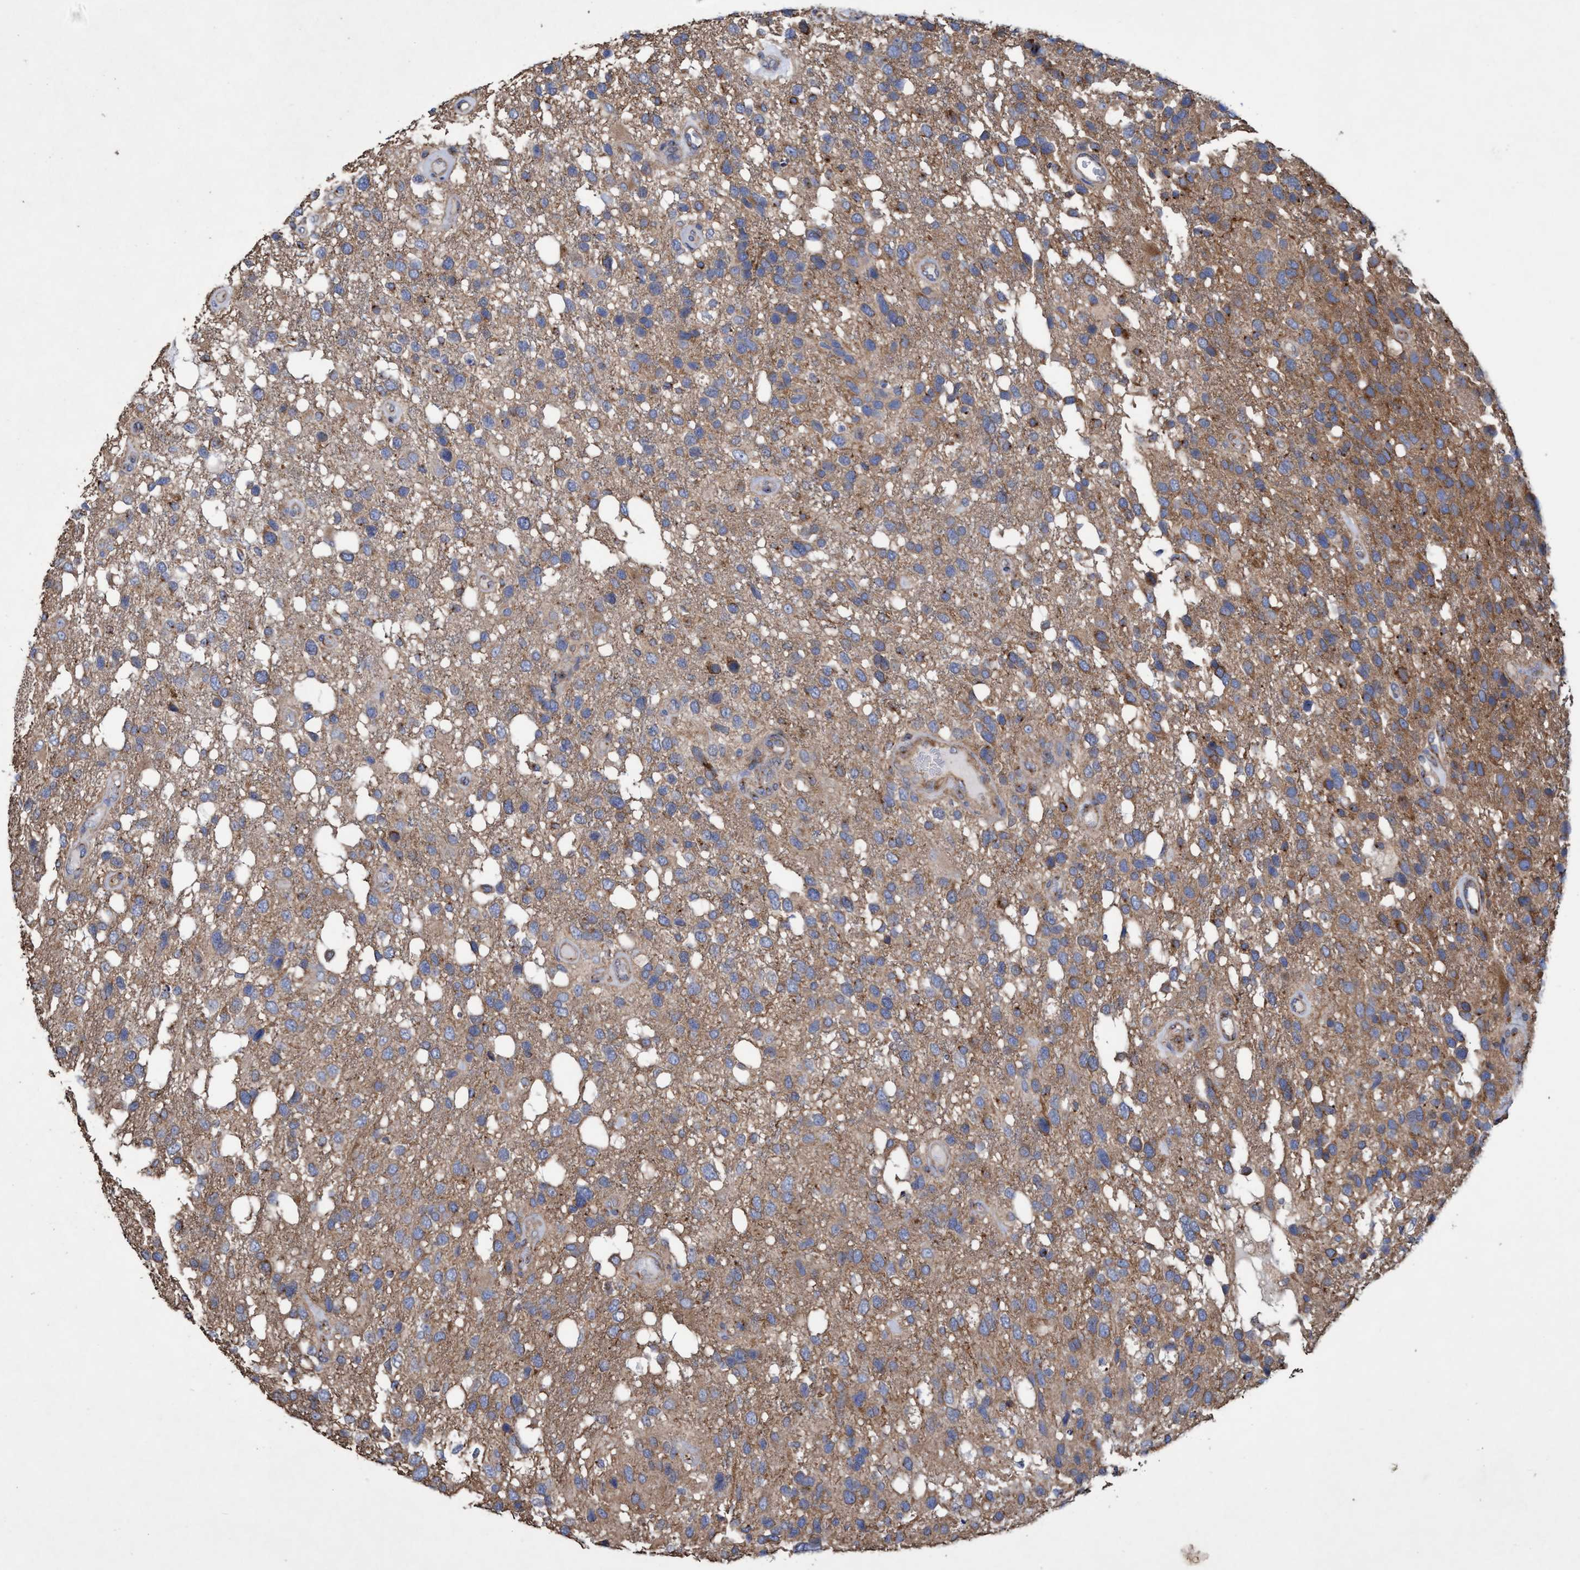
{"staining": {"intensity": "moderate", "quantity": ">75%", "location": "cytoplasmic/membranous"}, "tissue": "glioma", "cell_type": "Tumor cells", "image_type": "cancer", "snomed": [{"axis": "morphology", "description": "Glioma, malignant, High grade"}, {"axis": "topography", "description": "Brain"}], "caption": "Immunohistochemical staining of malignant glioma (high-grade) exhibits medium levels of moderate cytoplasmic/membranous protein expression in approximately >75% of tumor cells.", "gene": "BICD2", "patient": {"sex": "female", "age": 58}}